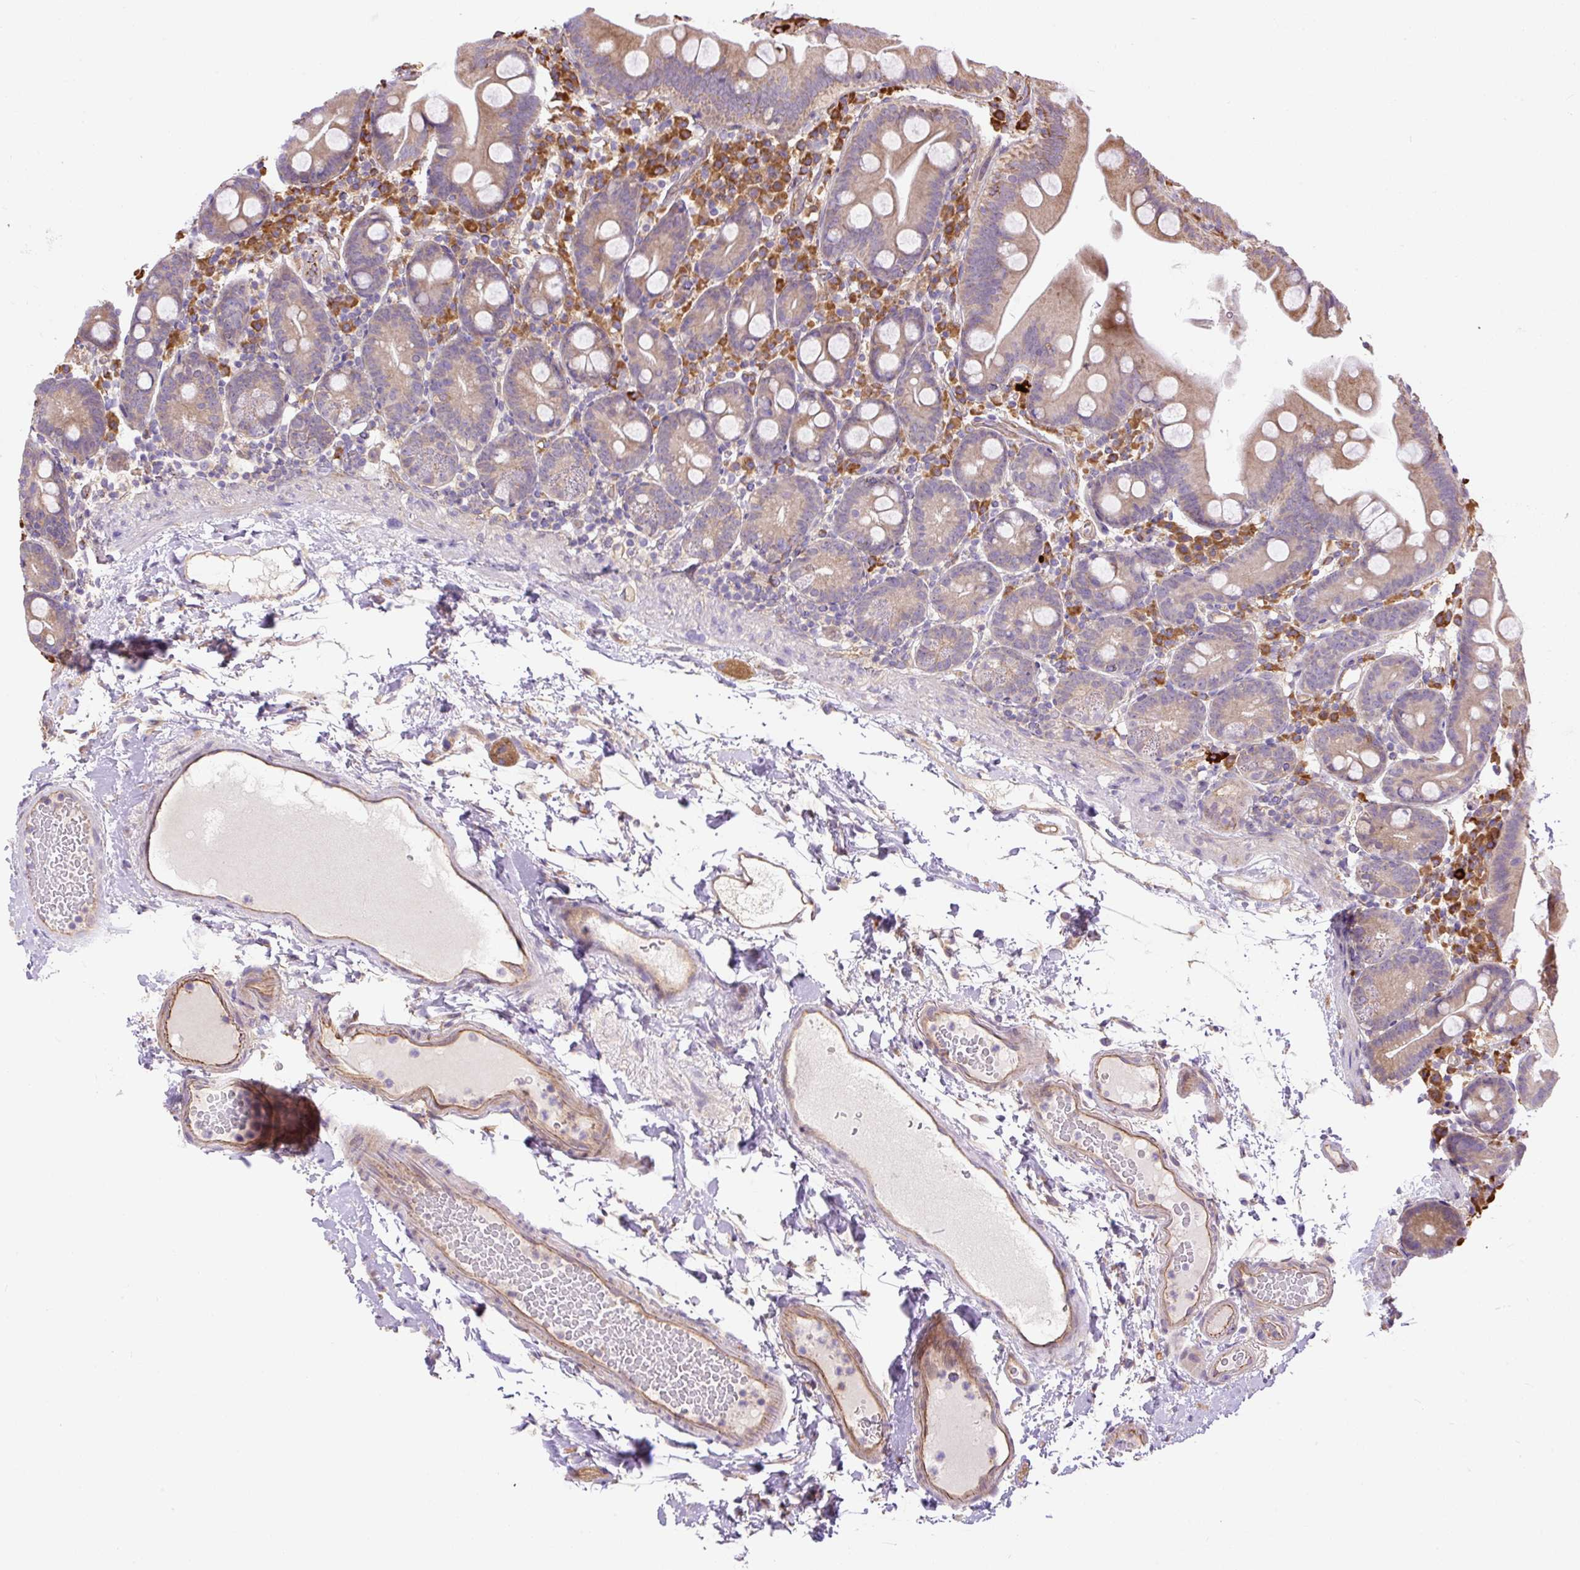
{"staining": {"intensity": "moderate", "quantity": "25%-75%", "location": "cytoplasmic/membranous"}, "tissue": "small intestine", "cell_type": "Glandular cells", "image_type": "normal", "snomed": [{"axis": "morphology", "description": "Normal tissue, NOS"}, {"axis": "topography", "description": "Small intestine"}], "caption": "Immunohistochemistry (DAB) staining of benign human small intestine shows moderate cytoplasmic/membranous protein staining in approximately 25%-75% of glandular cells.", "gene": "PPME1", "patient": {"sex": "female", "age": 68}}